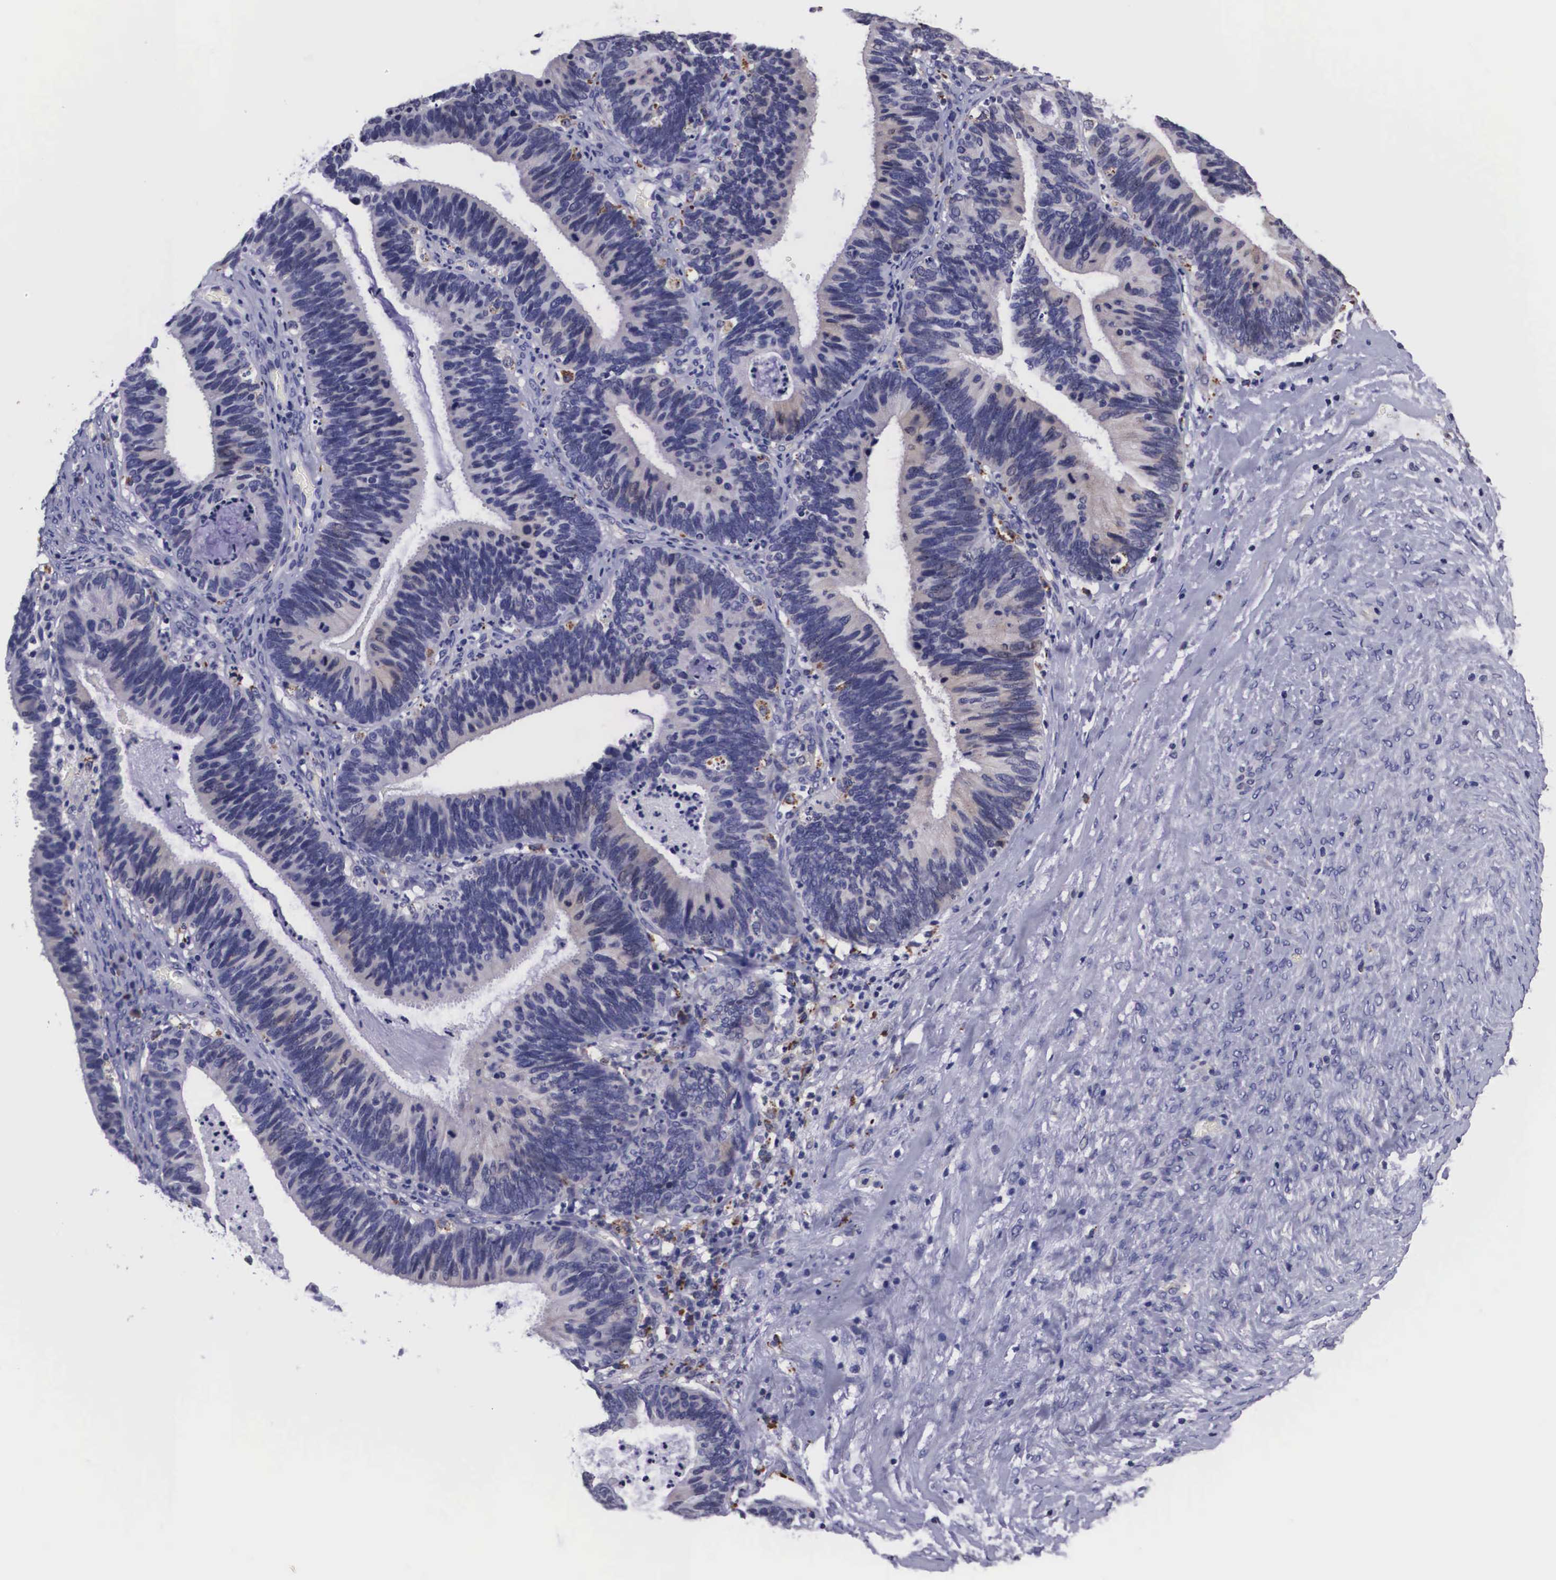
{"staining": {"intensity": "negative", "quantity": "none", "location": "none"}, "tissue": "ovarian cancer", "cell_type": "Tumor cells", "image_type": "cancer", "snomed": [{"axis": "morphology", "description": "Carcinoma, endometroid"}, {"axis": "topography", "description": "Ovary"}], "caption": "Ovarian cancer was stained to show a protein in brown. There is no significant positivity in tumor cells.", "gene": "CRELD2", "patient": {"sex": "female", "age": 52}}